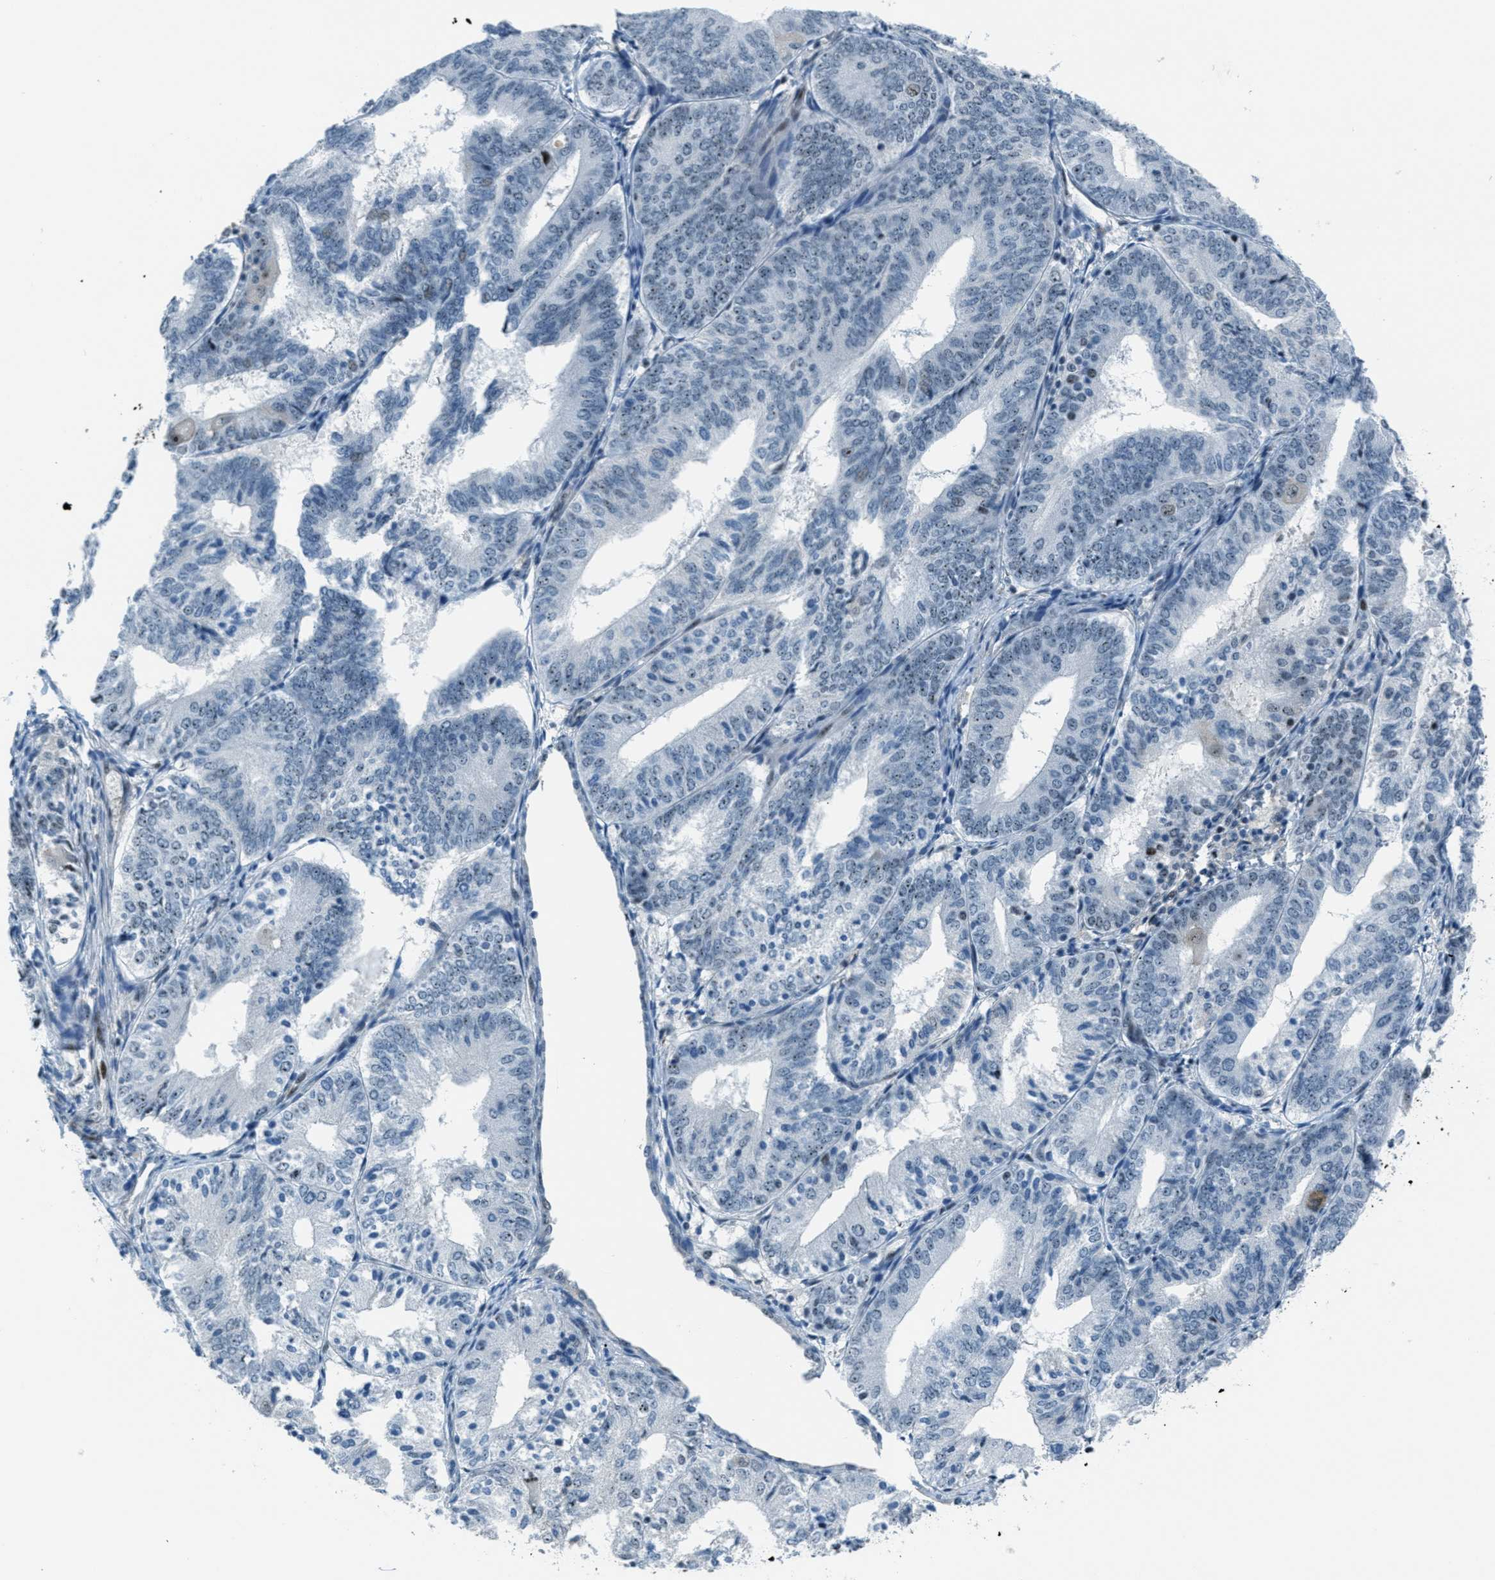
{"staining": {"intensity": "moderate", "quantity": "<25%", "location": "nuclear"}, "tissue": "endometrial cancer", "cell_type": "Tumor cells", "image_type": "cancer", "snomed": [{"axis": "morphology", "description": "Adenocarcinoma, NOS"}, {"axis": "topography", "description": "Endometrium"}], "caption": "Endometrial cancer (adenocarcinoma) stained for a protein displays moderate nuclear positivity in tumor cells.", "gene": "ZDHHC23", "patient": {"sex": "female", "age": 81}}